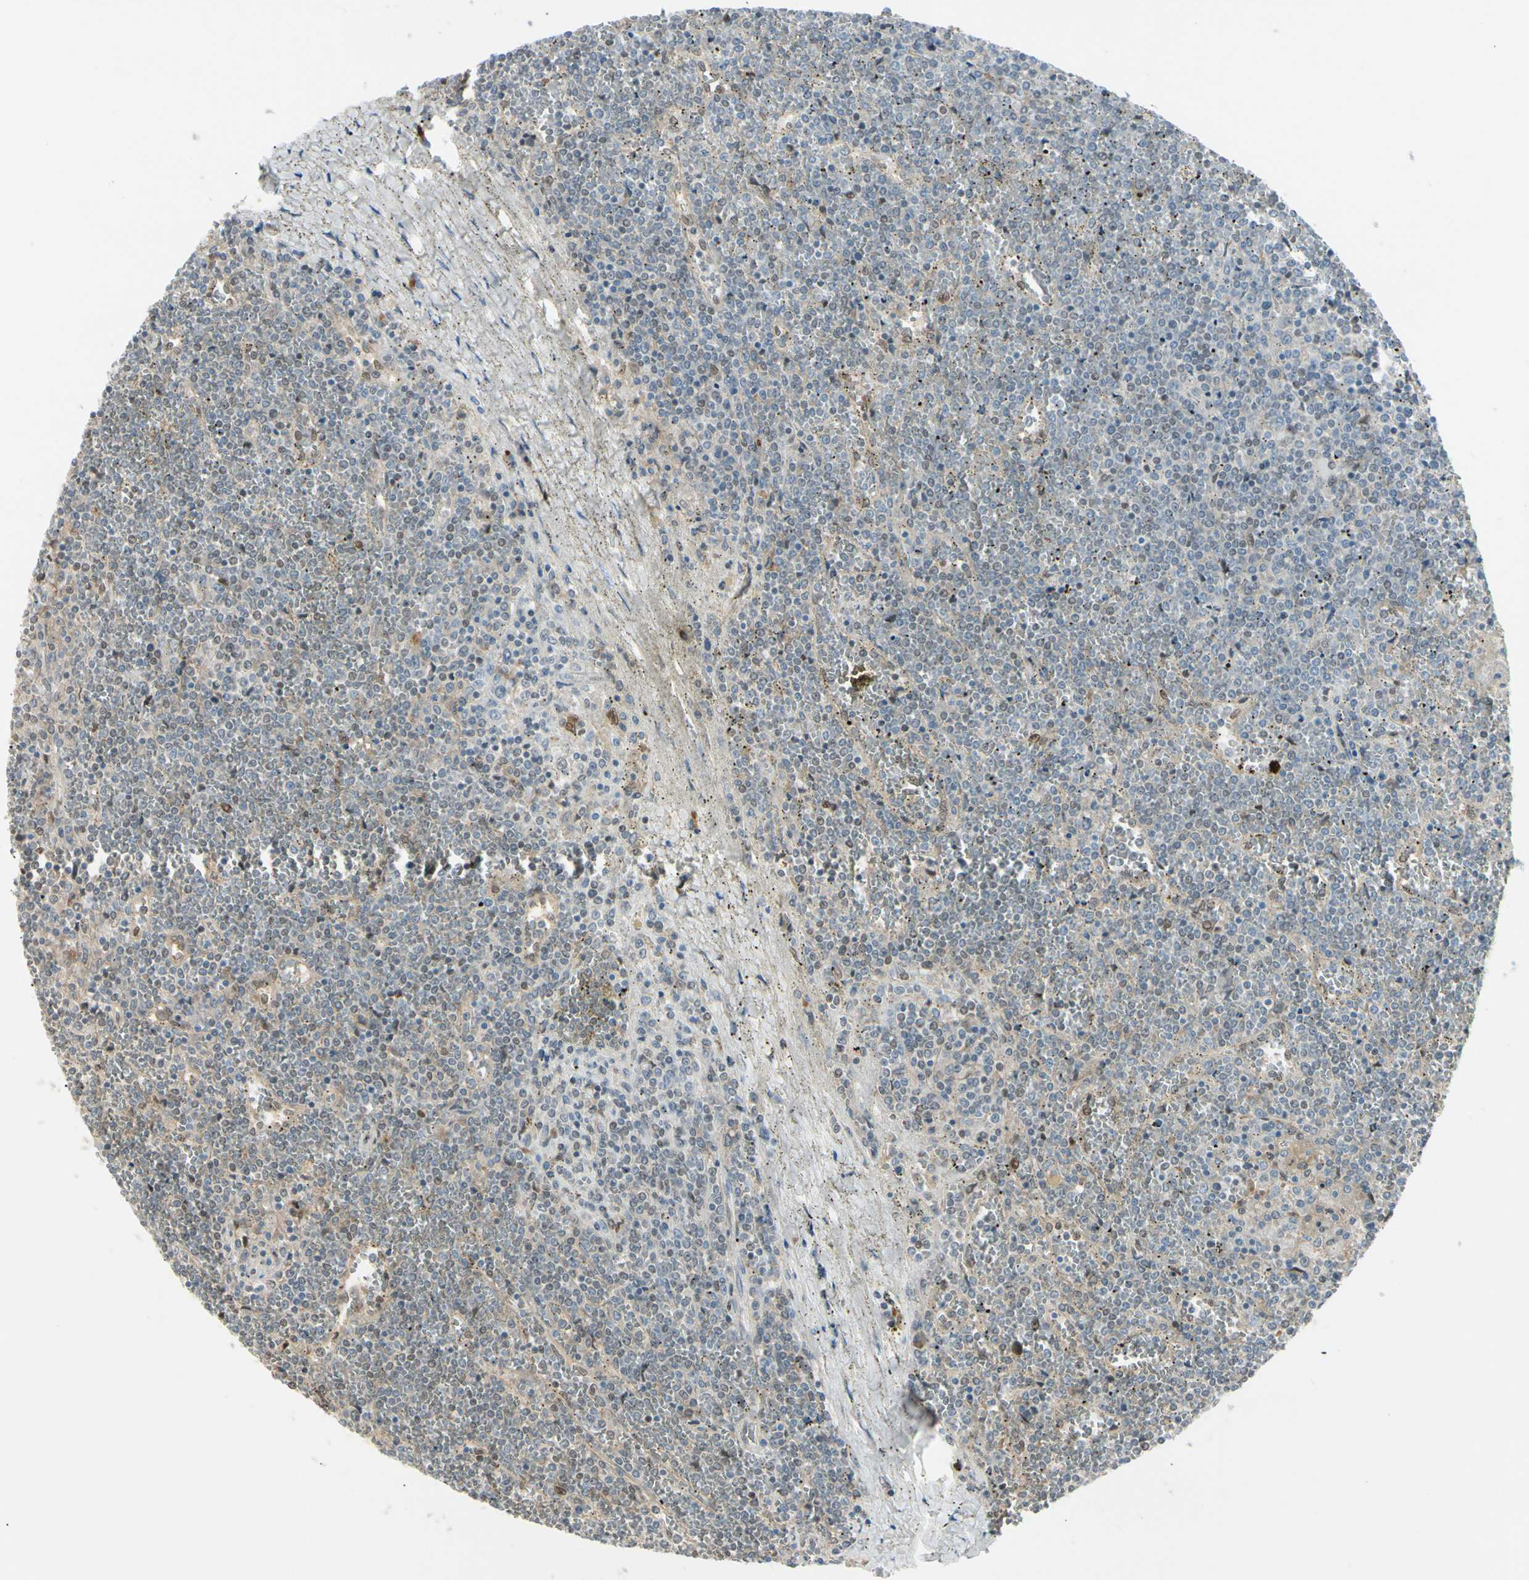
{"staining": {"intensity": "weak", "quantity": "<25%", "location": "nuclear"}, "tissue": "lymphoma", "cell_type": "Tumor cells", "image_type": "cancer", "snomed": [{"axis": "morphology", "description": "Malignant lymphoma, non-Hodgkin's type, Low grade"}, {"axis": "topography", "description": "Spleen"}], "caption": "Protein analysis of low-grade malignant lymphoma, non-Hodgkin's type displays no significant positivity in tumor cells. (Stains: DAB (3,3'-diaminobenzidine) immunohistochemistry (IHC) with hematoxylin counter stain, Microscopy: brightfield microscopy at high magnification).", "gene": "PTTG1", "patient": {"sex": "female", "age": 19}}